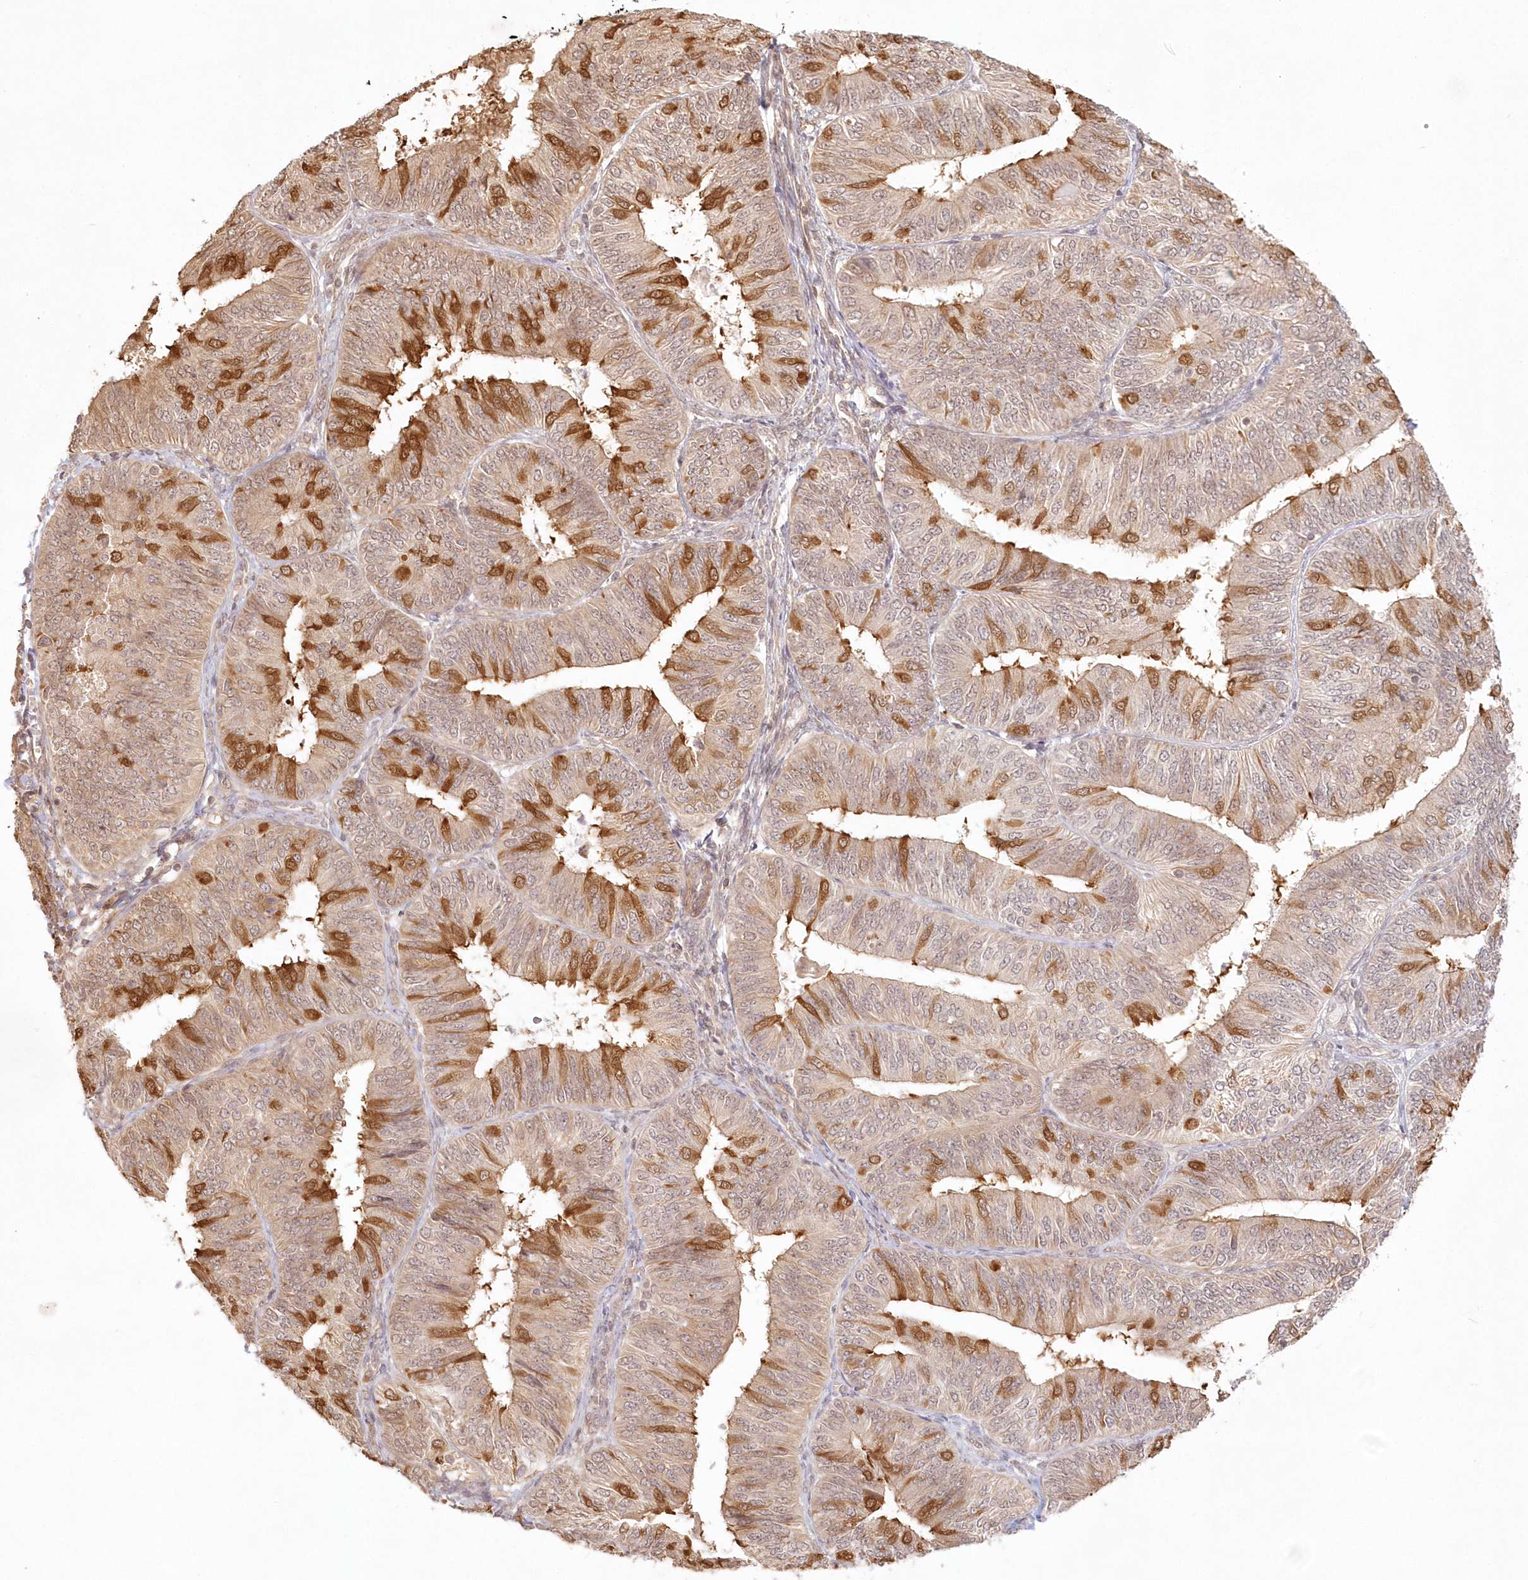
{"staining": {"intensity": "moderate", "quantity": ">75%", "location": "cytoplasmic/membranous"}, "tissue": "endometrial cancer", "cell_type": "Tumor cells", "image_type": "cancer", "snomed": [{"axis": "morphology", "description": "Adenocarcinoma, NOS"}, {"axis": "topography", "description": "Endometrium"}], "caption": "A photomicrograph of endometrial adenocarcinoma stained for a protein demonstrates moderate cytoplasmic/membranous brown staining in tumor cells. The protein is stained brown, and the nuclei are stained in blue (DAB IHC with brightfield microscopy, high magnification).", "gene": "KIAA0232", "patient": {"sex": "female", "age": 58}}